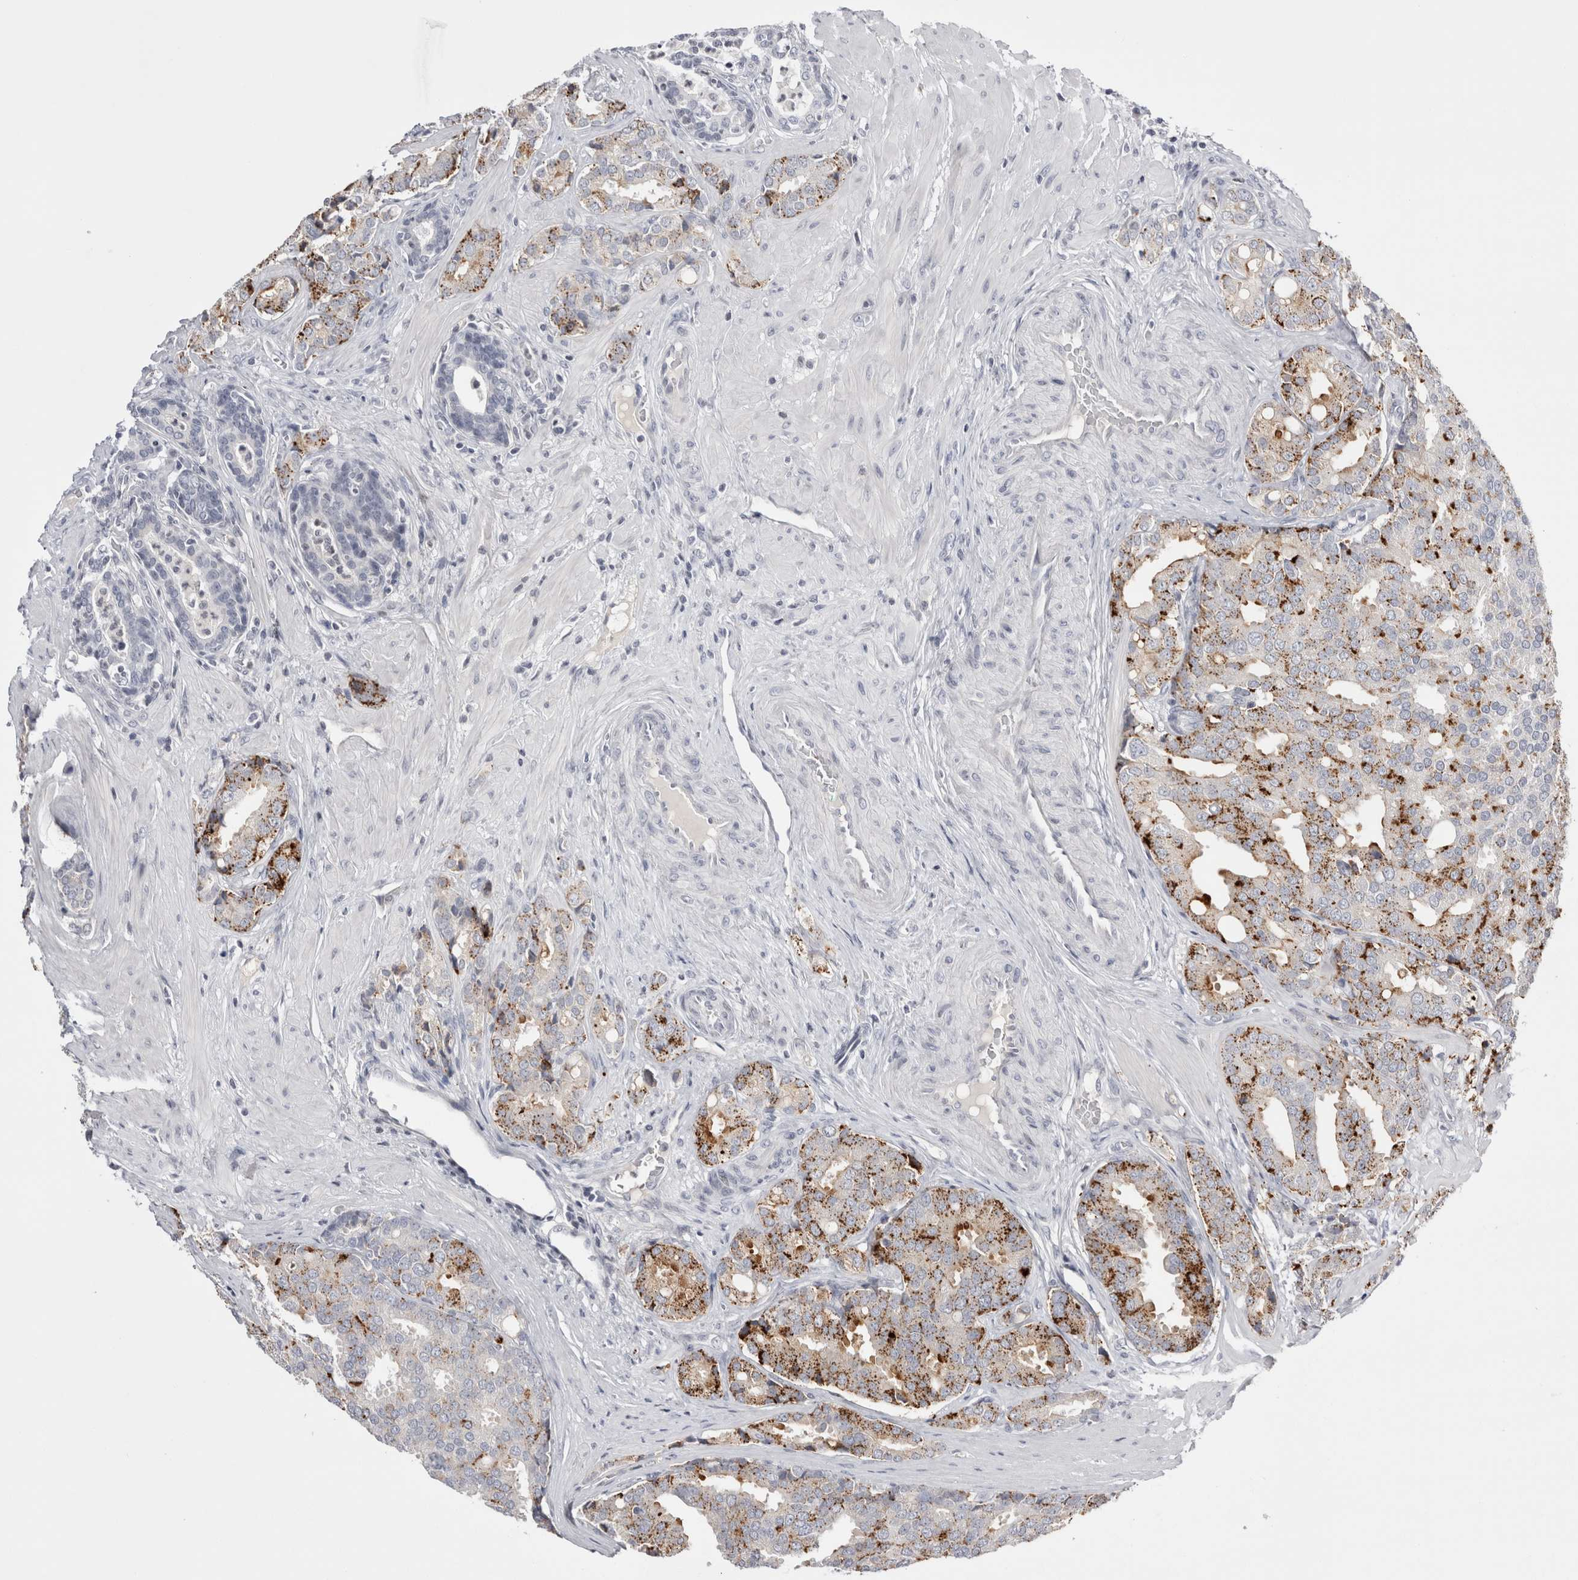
{"staining": {"intensity": "moderate", "quantity": ">75%", "location": "cytoplasmic/membranous"}, "tissue": "prostate cancer", "cell_type": "Tumor cells", "image_type": "cancer", "snomed": [{"axis": "morphology", "description": "Adenocarcinoma, High grade"}, {"axis": "topography", "description": "Prostate"}], "caption": "Protein analysis of high-grade adenocarcinoma (prostate) tissue reveals moderate cytoplasmic/membranous positivity in approximately >75% of tumor cells.", "gene": "FNDC8", "patient": {"sex": "male", "age": 50}}